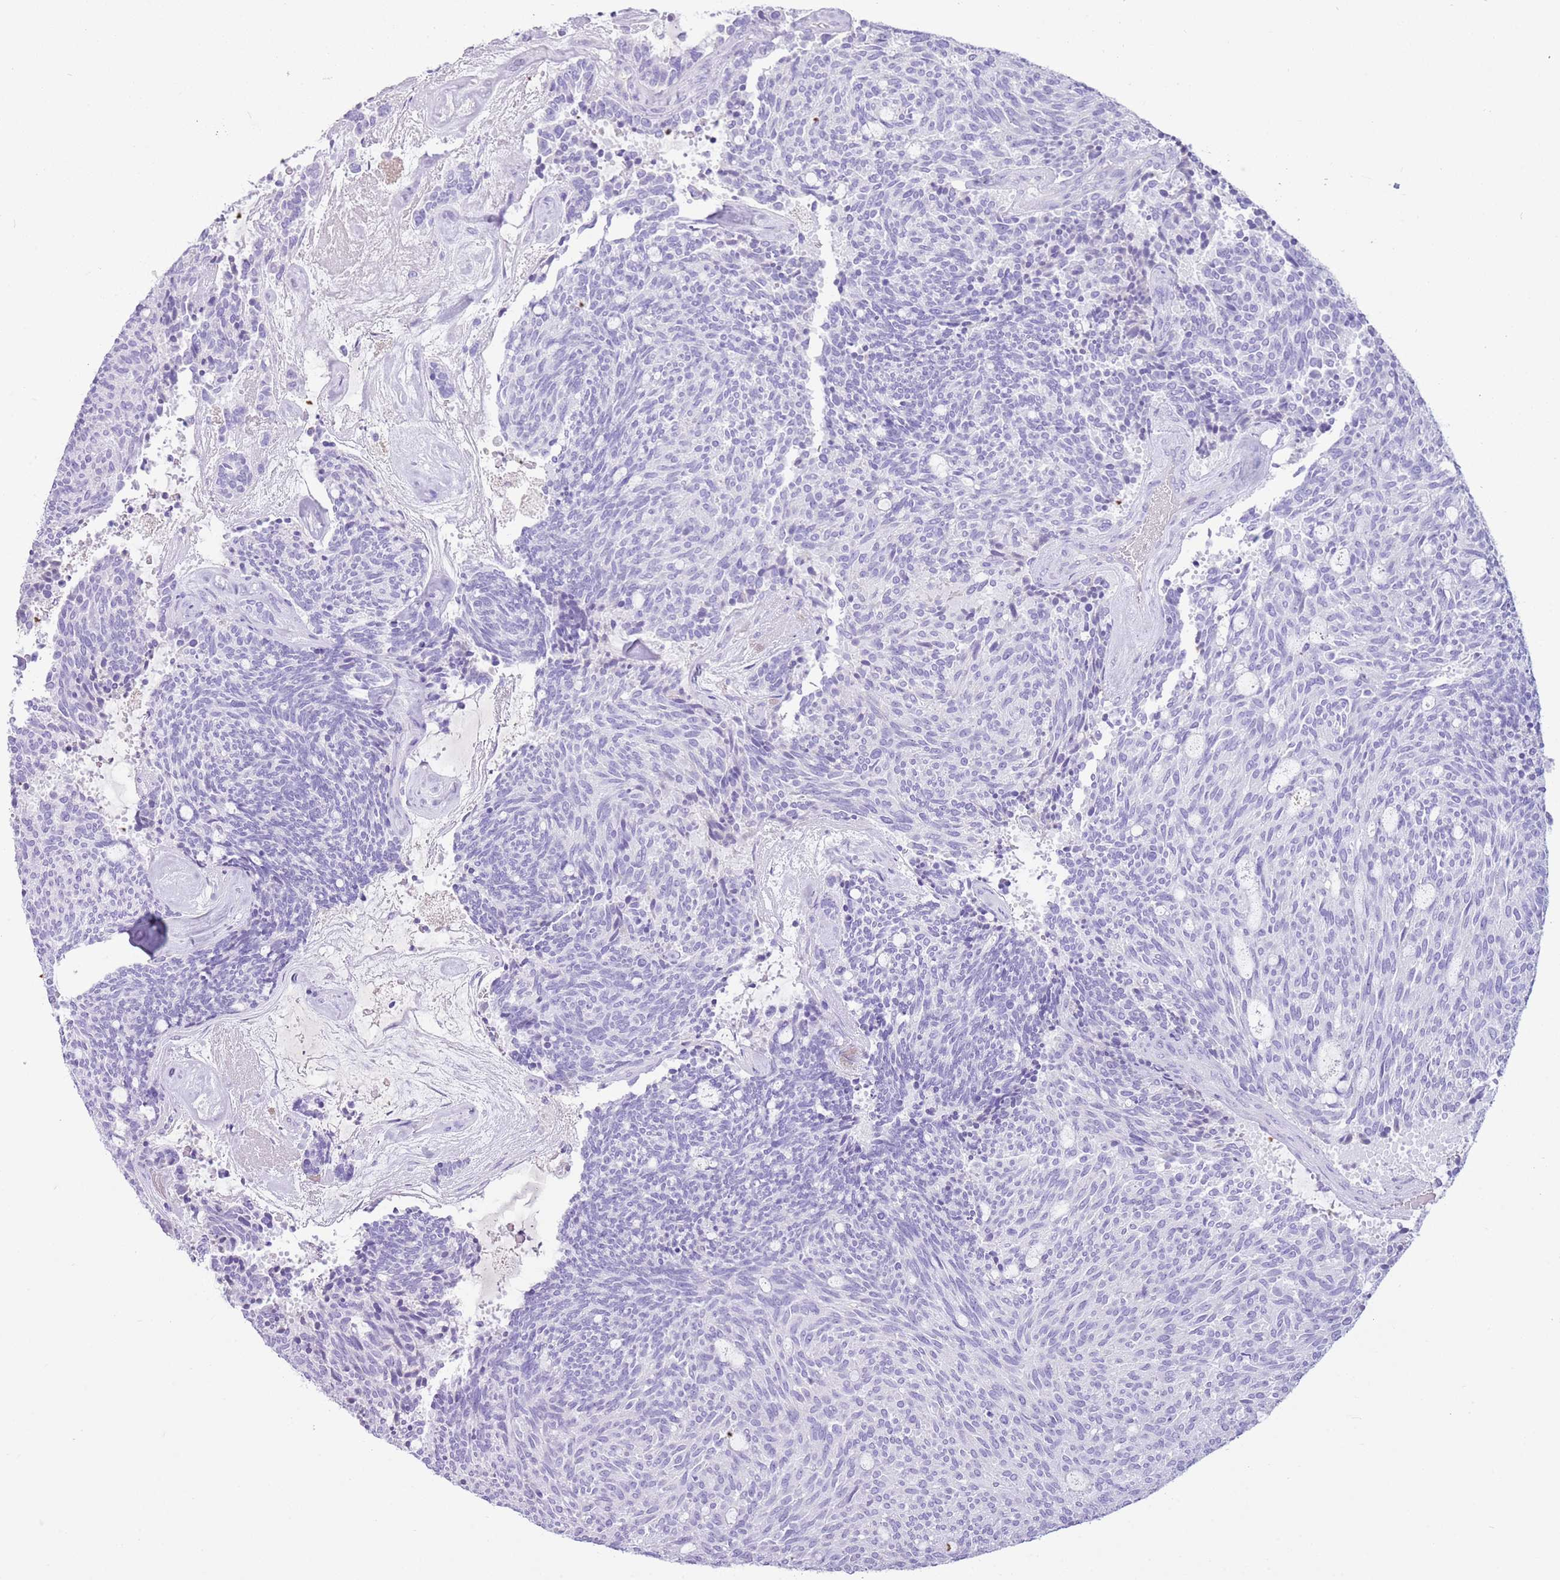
{"staining": {"intensity": "negative", "quantity": "none", "location": "none"}, "tissue": "carcinoid", "cell_type": "Tumor cells", "image_type": "cancer", "snomed": [{"axis": "morphology", "description": "Carcinoid, malignant, NOS"}, {"axis": "topography", "description": "Pancreas"}], "caption": "The photomicrograph exhibits no significant positivity in tumor cells of carcinoid.", "gene": "IGKV3D-11", "patient": {"sex": "female", "age": 54}}